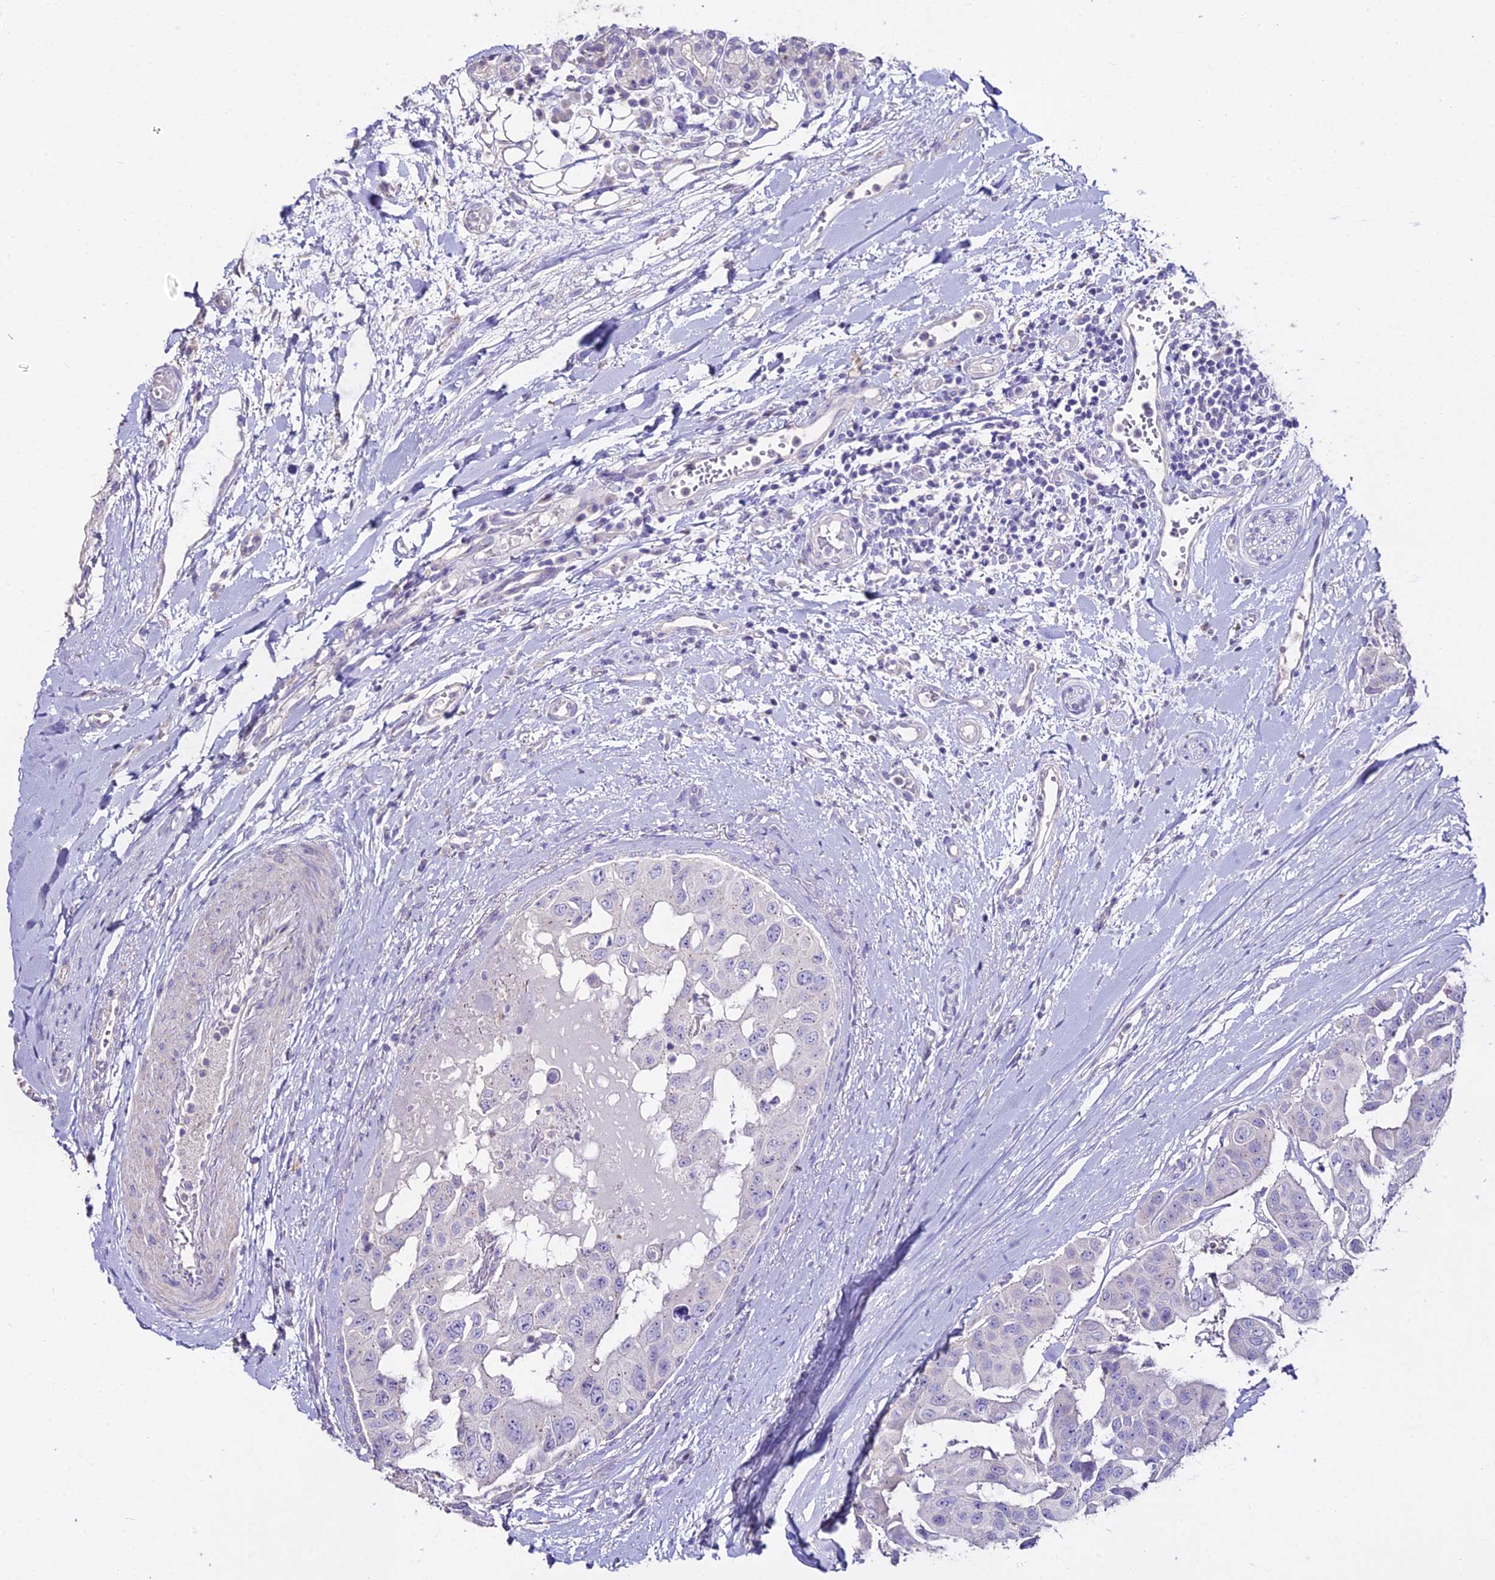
{"staining": {"intensity": "negative", "quantity": "none", "location": "none"}, "tissue": "head and neck cancer", "cell_type": "Tumor cells", "image_type": "cancer", "snomed": [{"axis": "morphology", "description": "Adenocarcinoma, NOS"}, {"axis": "morphology", "description": "Adenocarcinoma, metastatic, NOS"}, {"axis": "topography", "description": "Head-Neck"}], "caption": "Tumor cells are negative for brown protein staining in head and neck cancer. (Brightfield microscopy of DAB immunohistochemistry (IHC) at high magnification).", "gene": "GLYAT", "patient": {"sex": "male", "age": 75}}